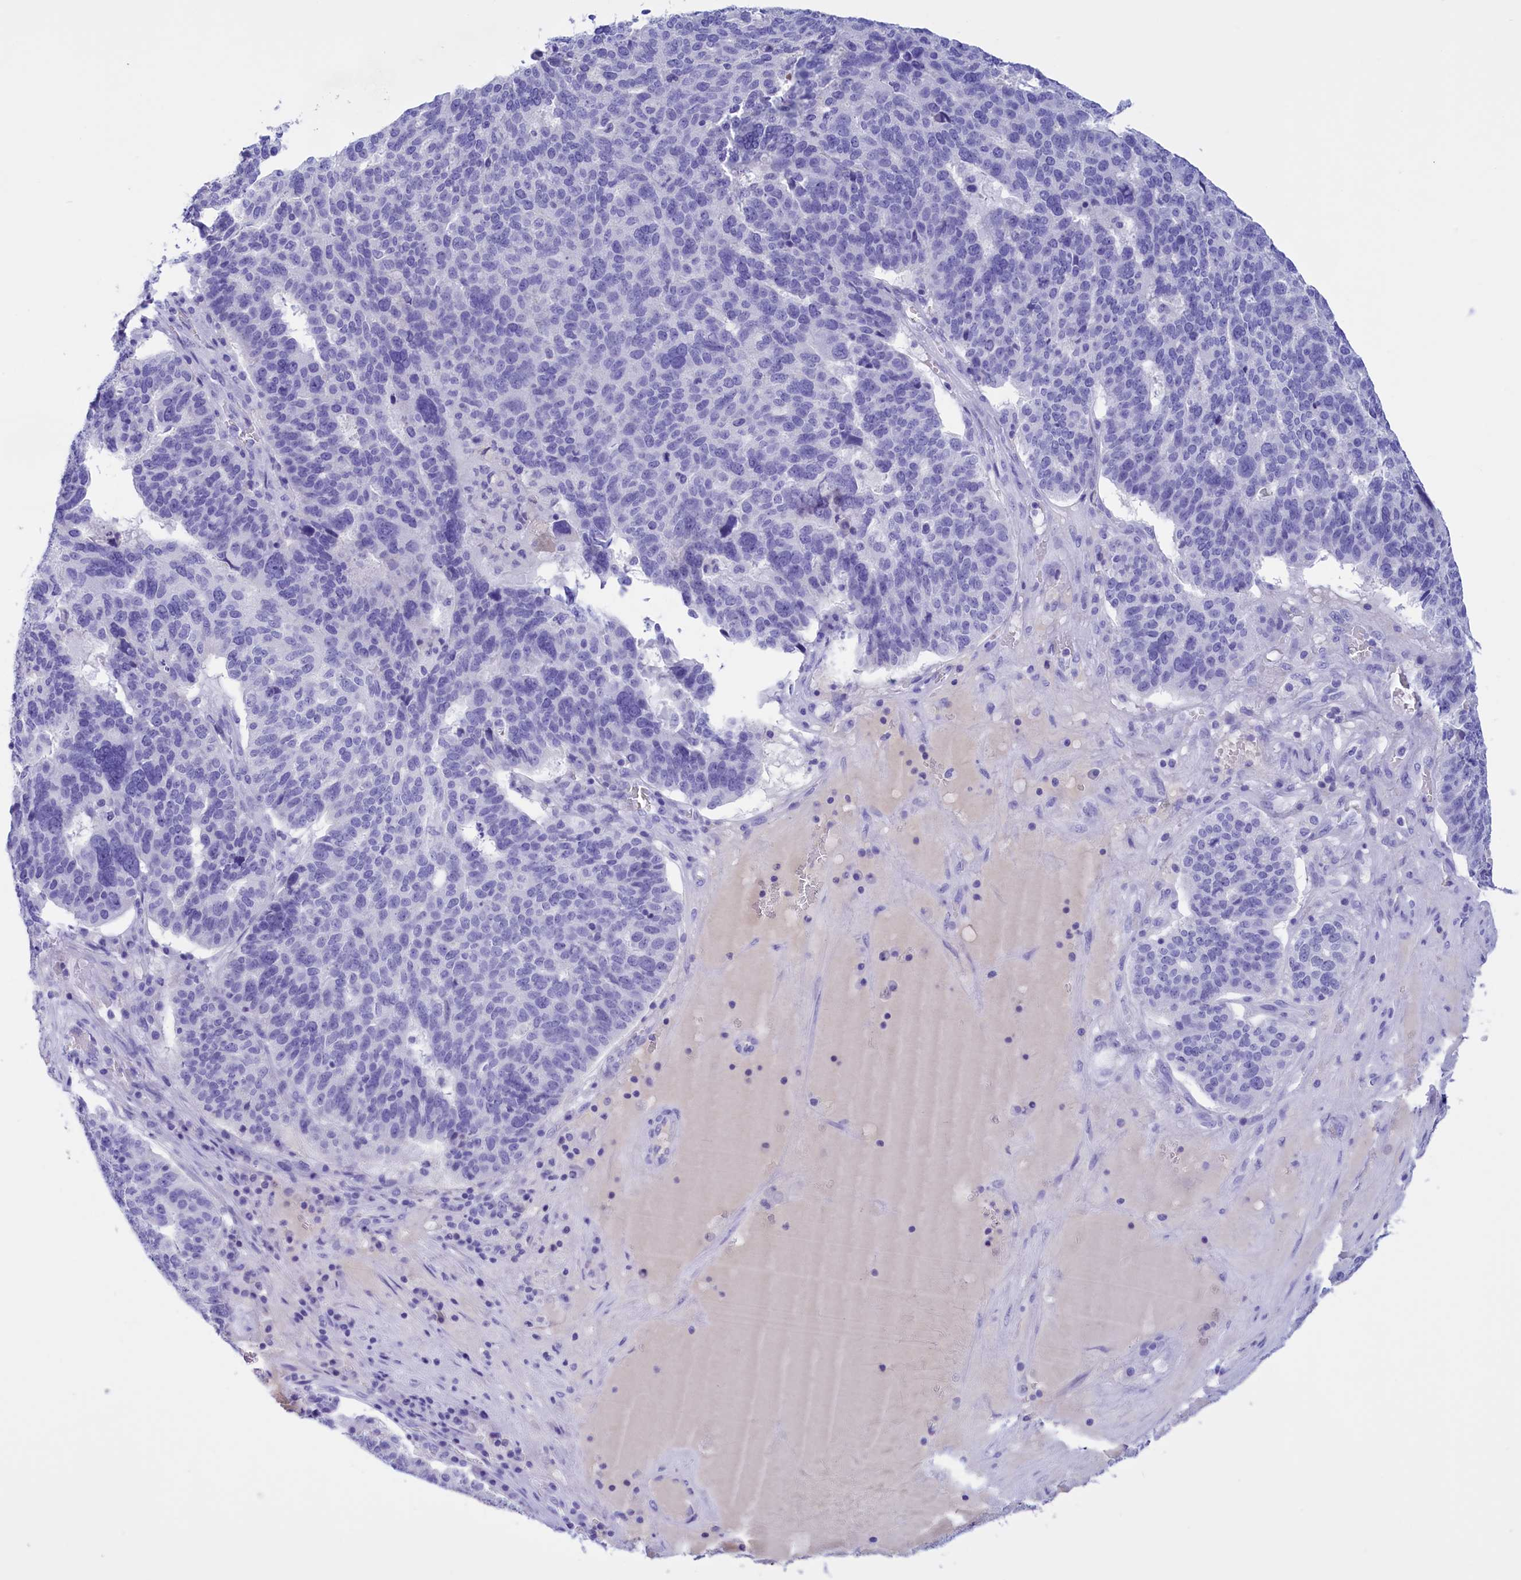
{"staining": {"intensity": "negative", "quantity": "none", "location": "none"}, "tissue": "ovarian cancer", "cell_type": "Tumor cells", "image_type": "cancer", "snomed": [{"axis": "morphology", "description": "Cystadenocarcinoma, serous, NOS"}, {"axis": "topography", "description": "Ovary"}], "caption": "A high-resolution micrograph shows immunohistochemistry (IHC) staining of ovarian cancer (serous cystadenocarcinoma), which shows no significant staining in tumor cells.", "gene": "PROK2", "patient": {"sex": "female", "age": 59}}